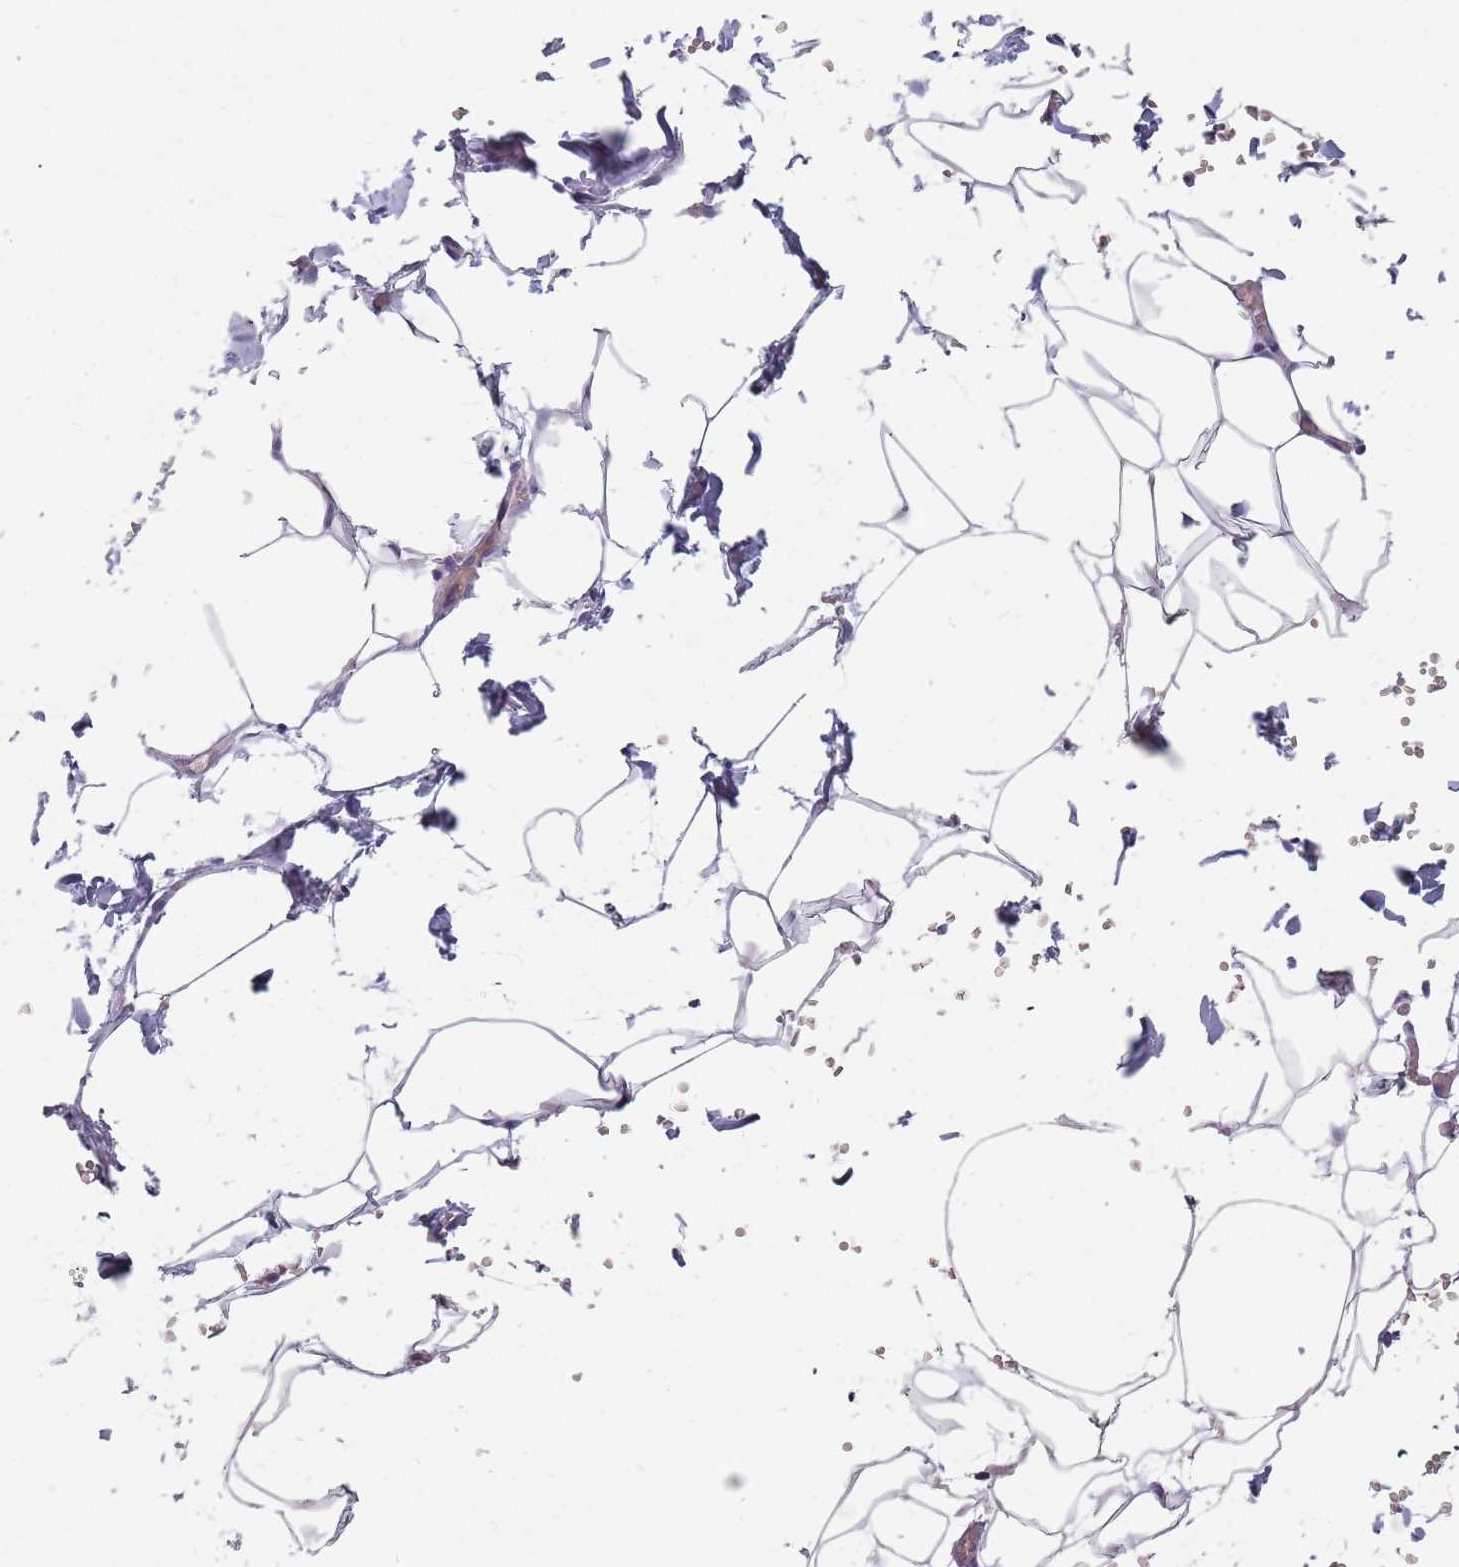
{"staining": {"intensity": "negative", "quantity": "none", "location": "none"}, "tissue": "adipose tissue", "cell_type": "Adipocytes", "image_type": "normal", "snomed": [{"axis": "morphology", "description": "Normal tissue, NOS"}, {"axis": "topography", "description": "Gallbladder"}, {"axis": "topography", "description": "Peripheral nerve tissue"}], "caption": "DAB immunohistochemical staining of benign adipose tissue demonstrates no significant staining in adipocytes.", "gene": "CMTR2", "patient": {"sex": "male", "age": 38}}